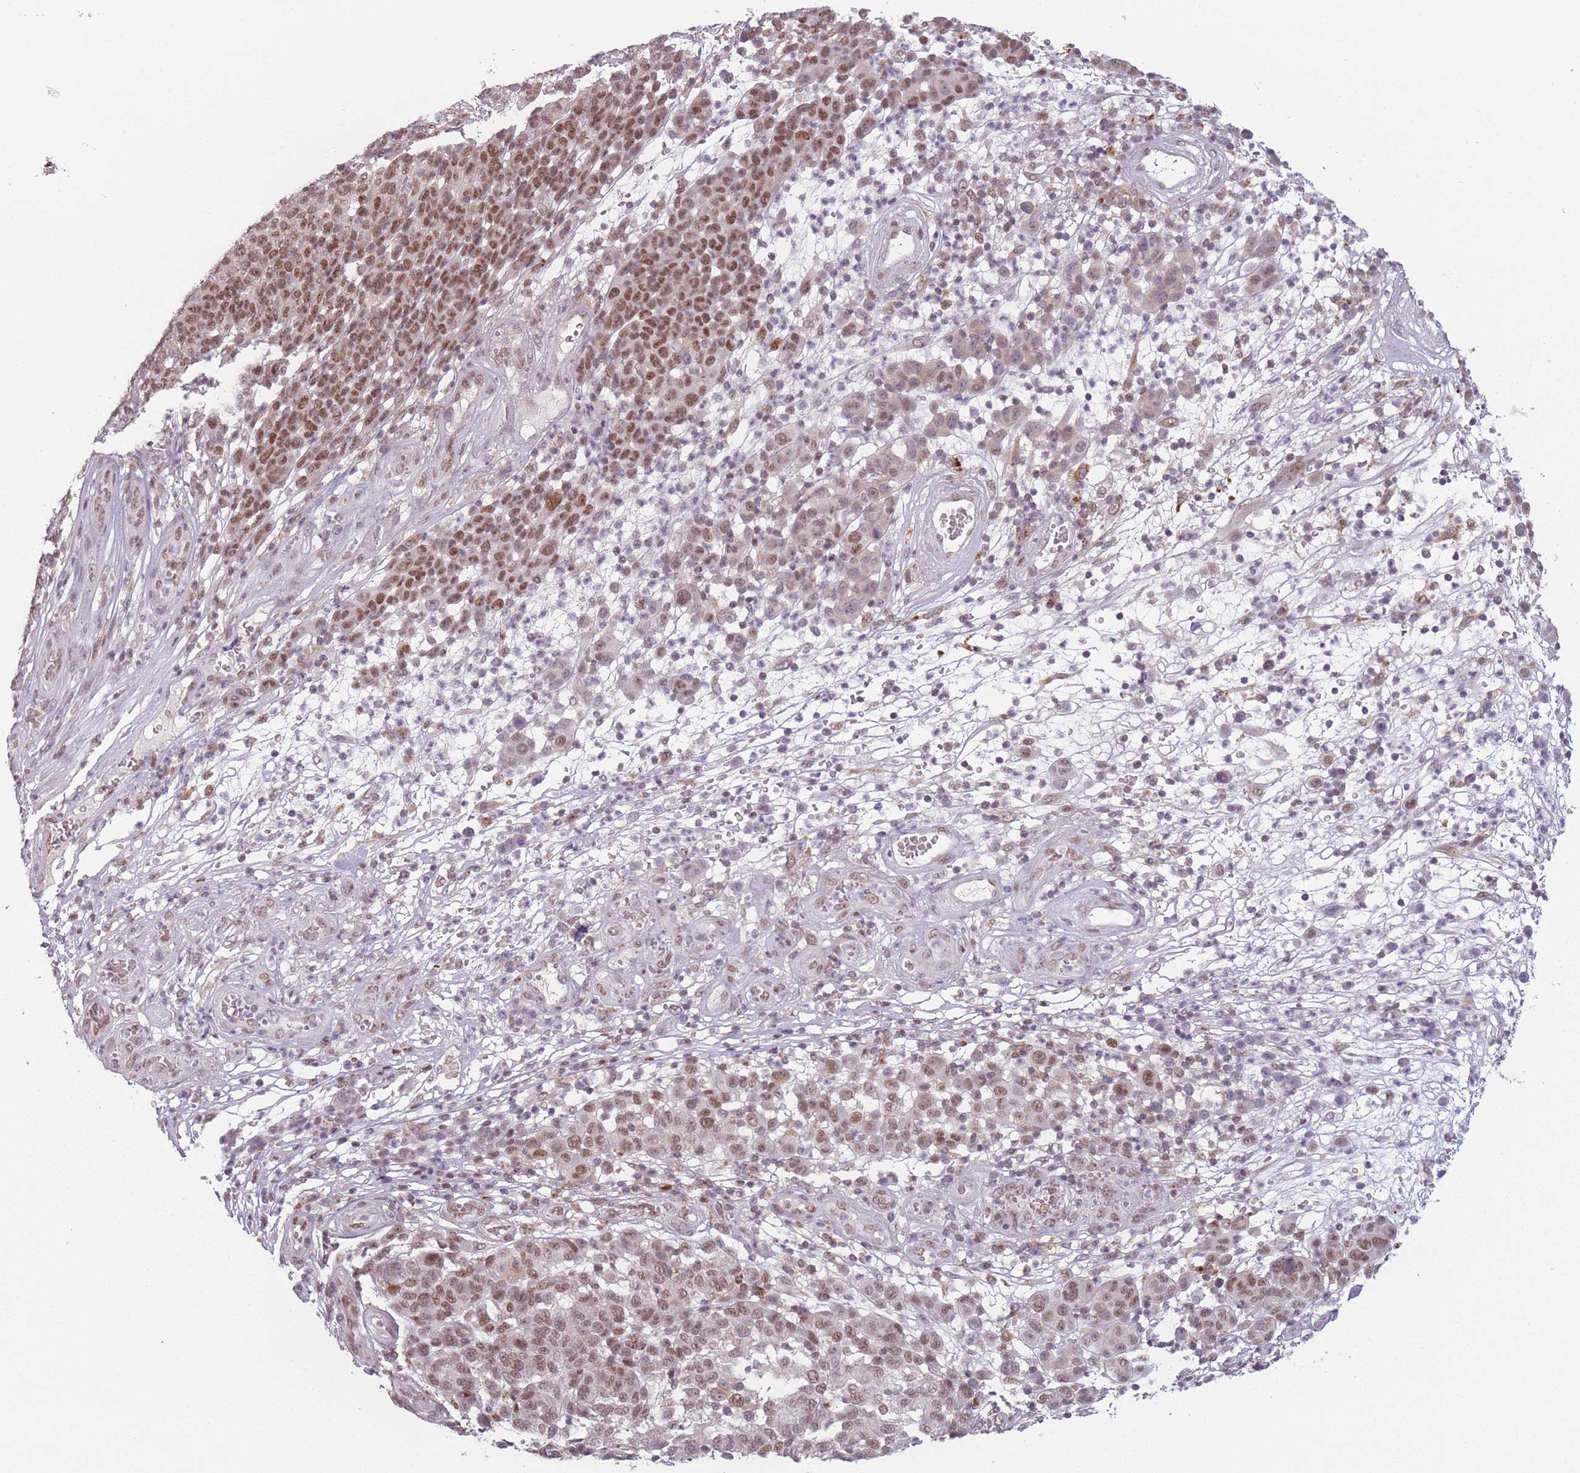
{"staining": {"intensity": "moderate", "quantity": "25%-75%", "location": "nuclear"}, "tissue": "melanoma", "cell_type": "Tumor cells", "image_type": "cancer", "snomed": [{"axis": "morphology", "description": "Malignant melanoma, NOS"}, {"axis": "topography", "description": "Skin"}], "caption": "Moderate nuclear protein expression is identified in about 25%-75% of tumor cells in melanoma.", "gene": "OR10C1", "patient": {"sex": "male", "age": 49}}